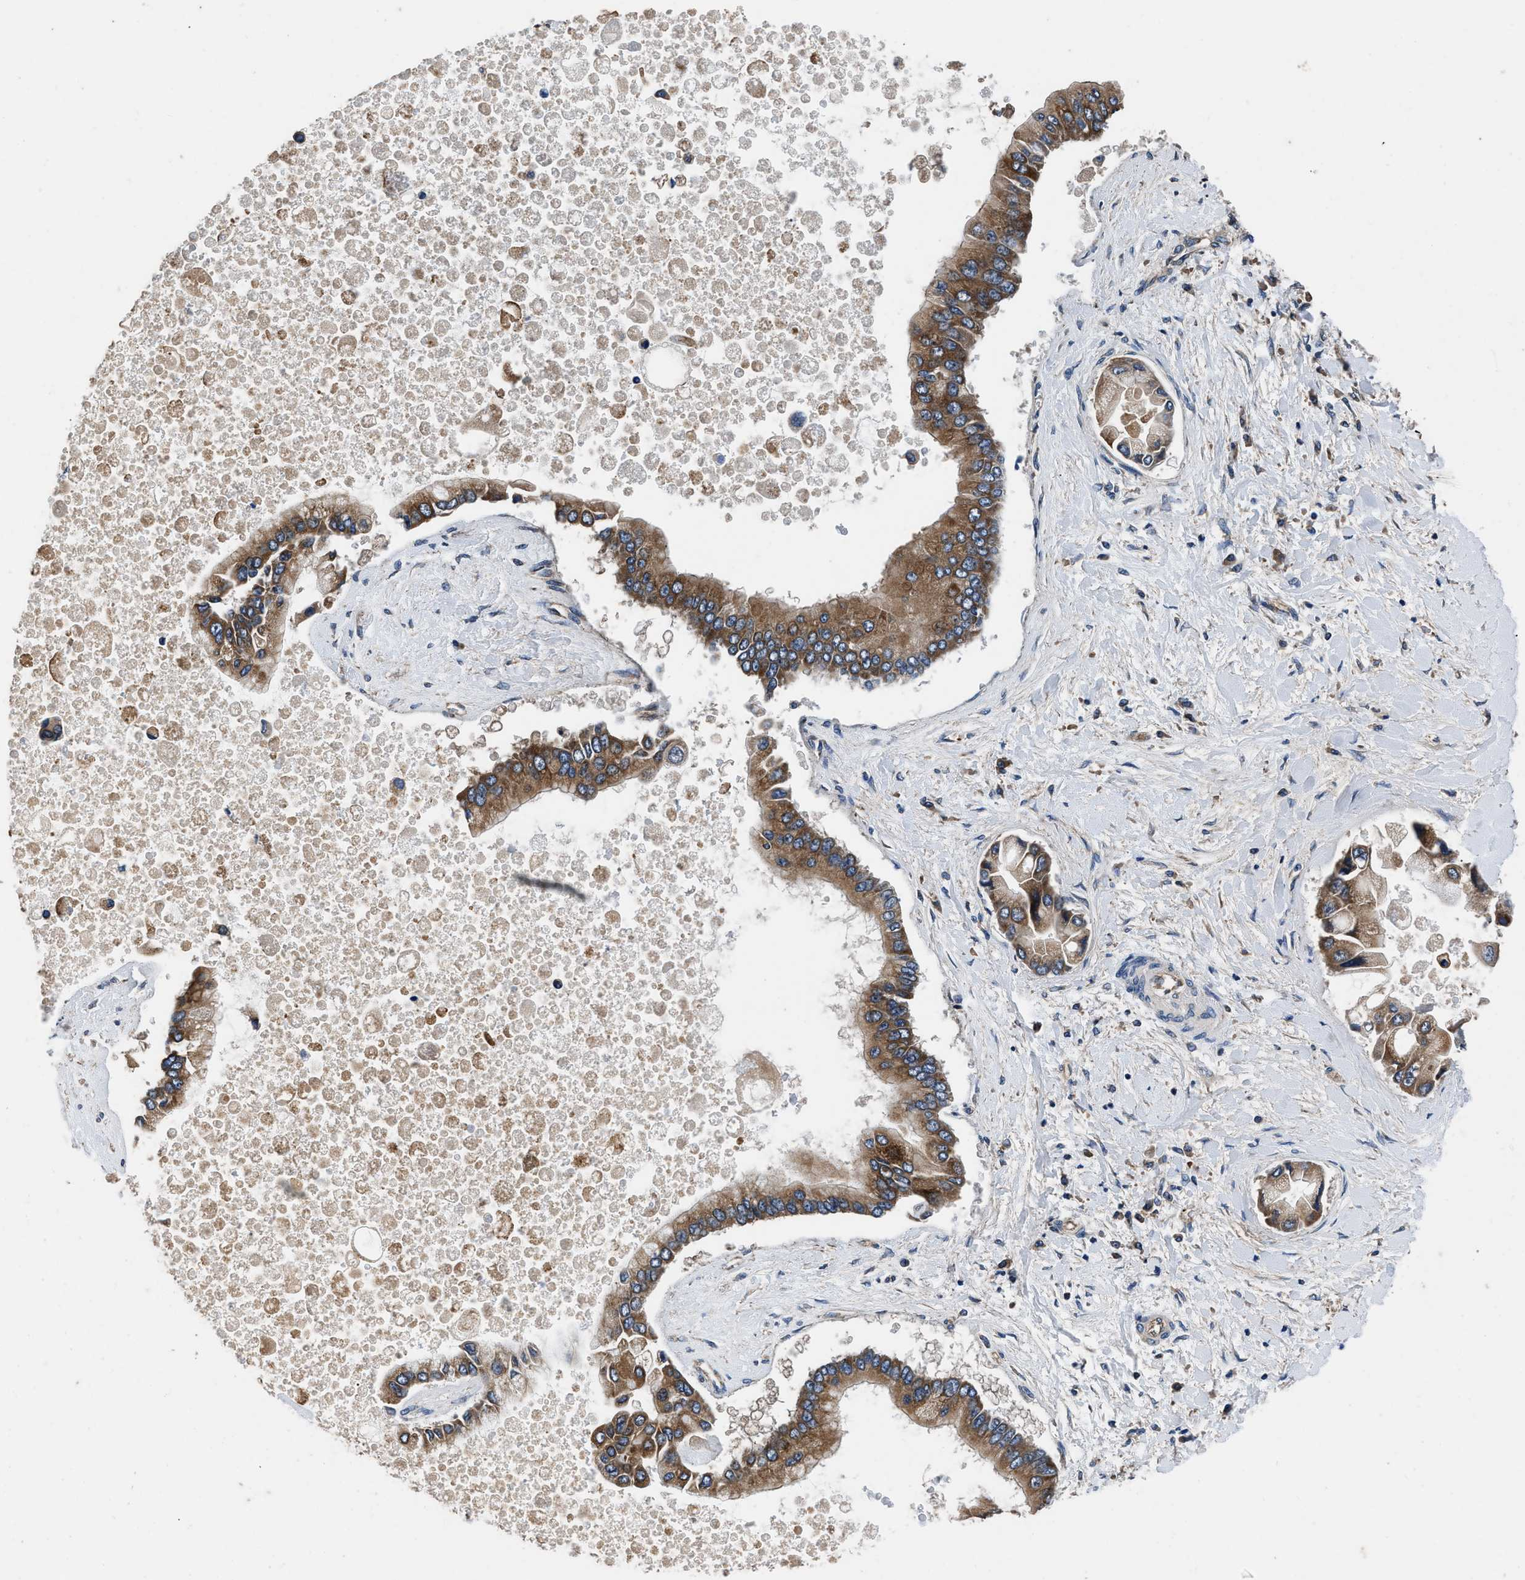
{"staining": {"intensity": "moderate", "quantity": ">75%", "location": "cytoplasmic/membranous"}, "tissue": "liver cancer", "cell_type": "Tumor cells", "image_type": "cancer", "snomed": [{"axis": "morphology", "description": "Cholangiocarcinoma"}, {"axis": "topography", "description": "Liver"}], "caption": "Protein expression analysis of human liver cholangiocarcinoma reveals moderate cytoplasmic/membranous expression in about >75% of tumor cells.", "gene": "DHRS7B", "patient": {"sex": "male", "age": 50}}